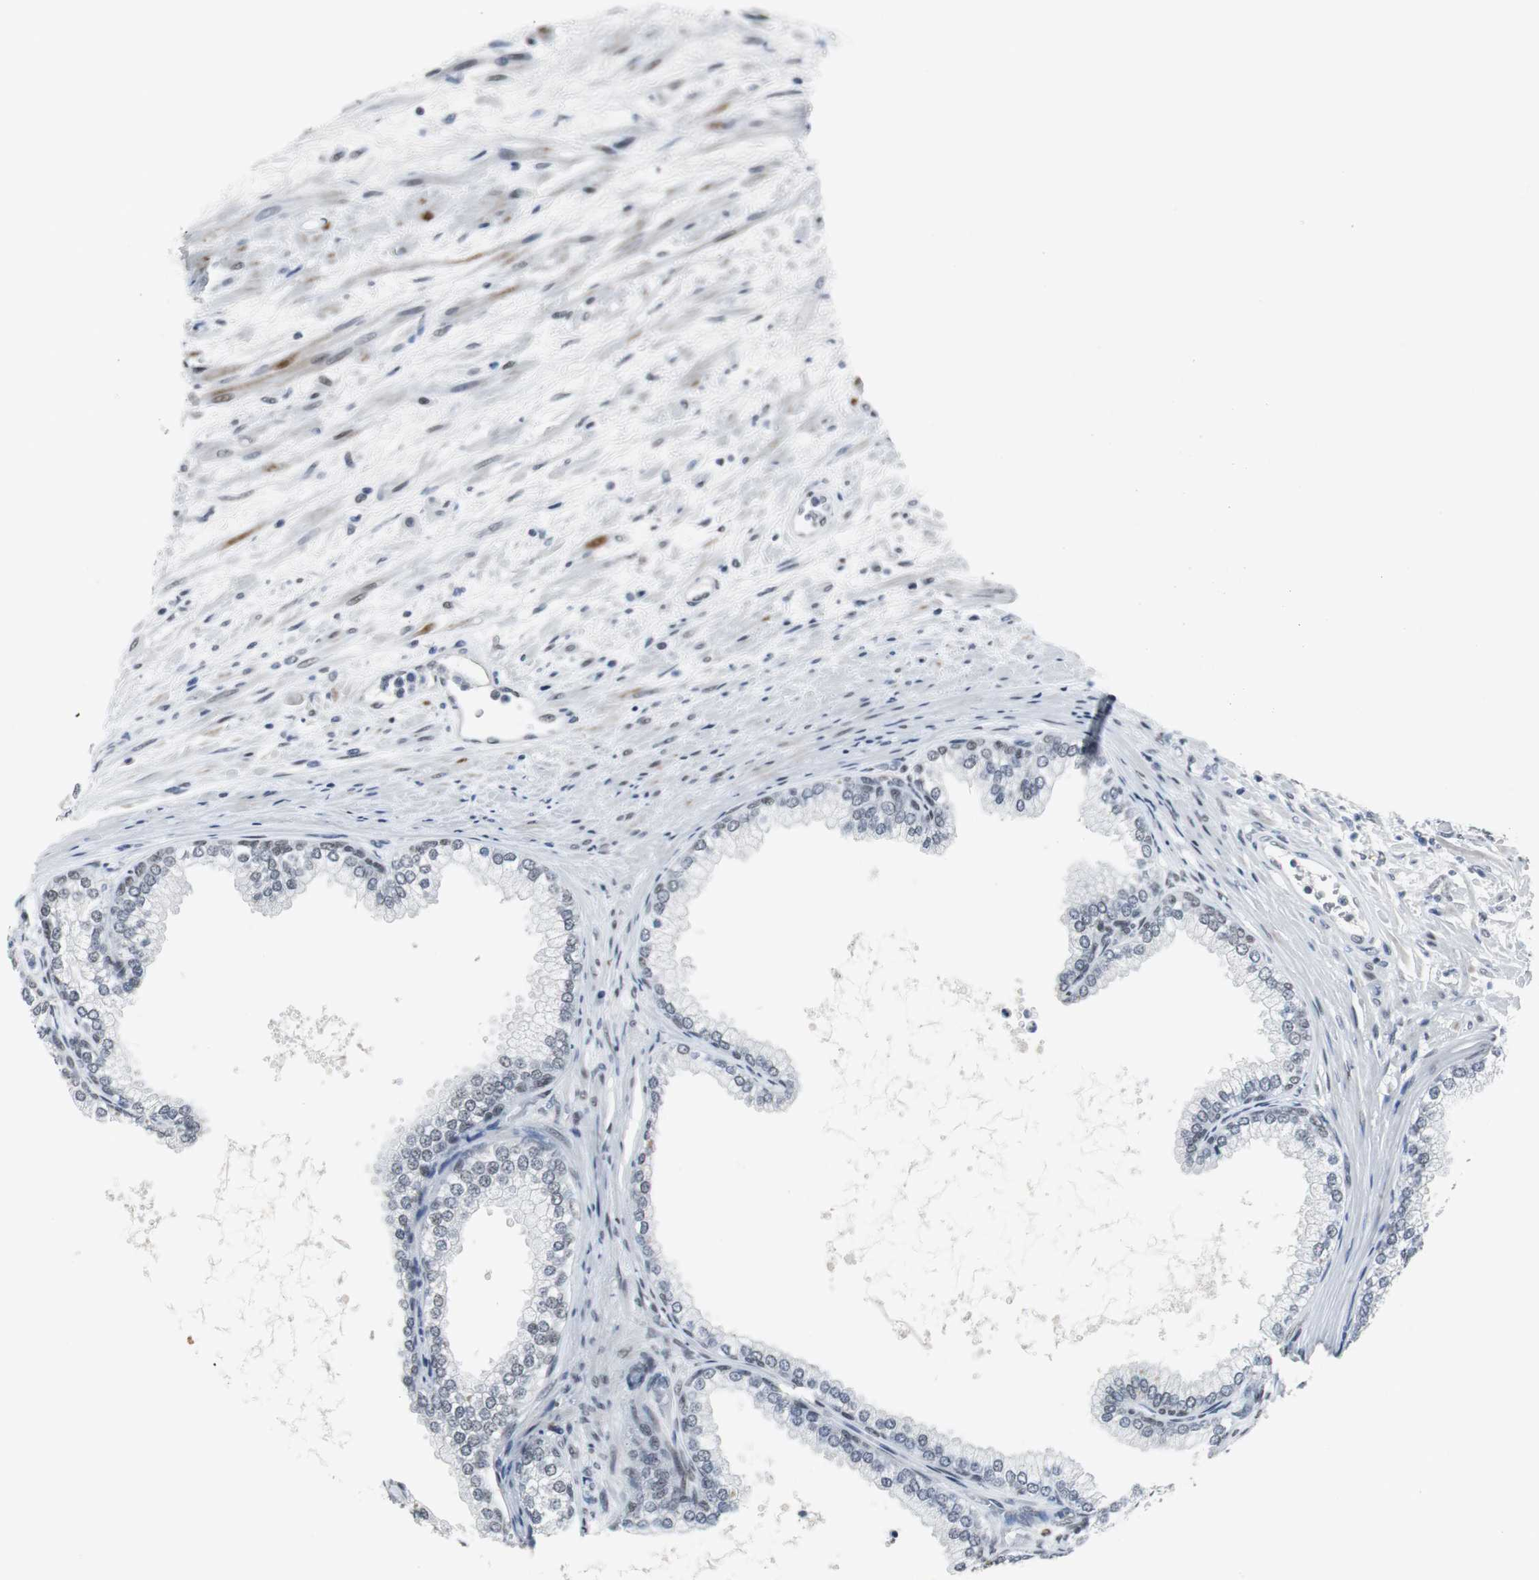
{"staining": {"intensity": "negative", "quantity": "none", "location": "none"}, "tissue": "prostate", "cell_type": "Glandular cells", "image_type": "normal", "snomed": [{"axis": "morphology", "description": "Normal tissue, NOS"}, {"axis": "topography", "description": "Prostate"}], "caption": "DAB immunohistochemical staining of unremarkable human prostate shows no significant staining in glandular cells. (Stains: DAB (3,3'-diaminobenzidine) immunohistochemistry with hematoxylin counter stain, Microscopy: brightfield microscopy at high magnification).", "gene": "ELK1", "patient": {"sex": "male", "age": 76}}